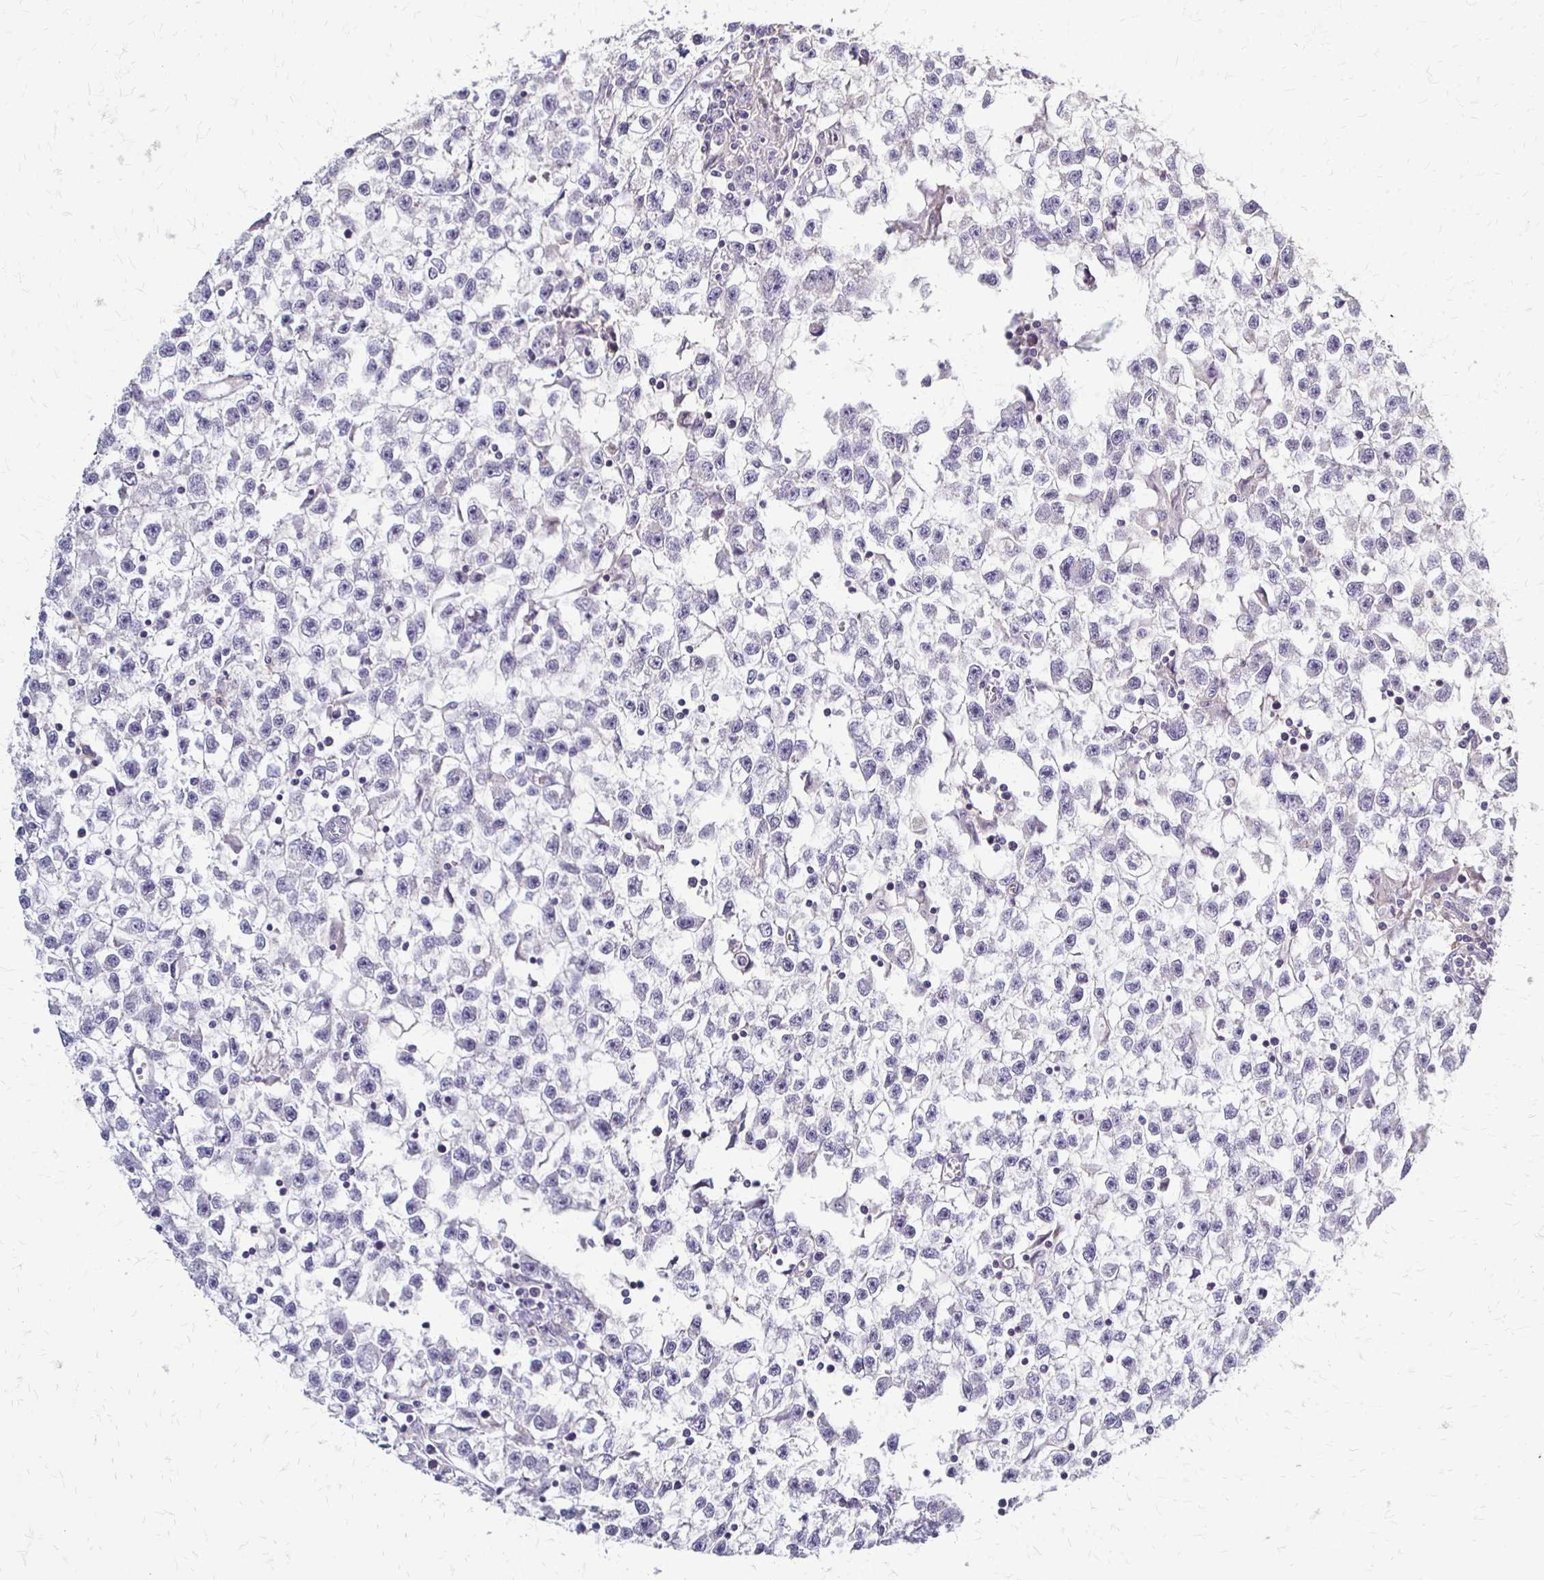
{"staining": {"intensity": "negative", "quantity": "none", "location": "none"}, "tissue": "testis cancer", "cell_type": "Tumor cells", "image_type": "cancer", "snomed": [{"axis": "morphology", "description": "Seminoma, NOS"}, {"axis": "topography", "description": "Testis"}], "caption": "A micrograph of human seminoma (testis) is negative for staining in tumor cells.", "gene": "SLC9A9", "patient": {"sex": "male", "age": 31}}